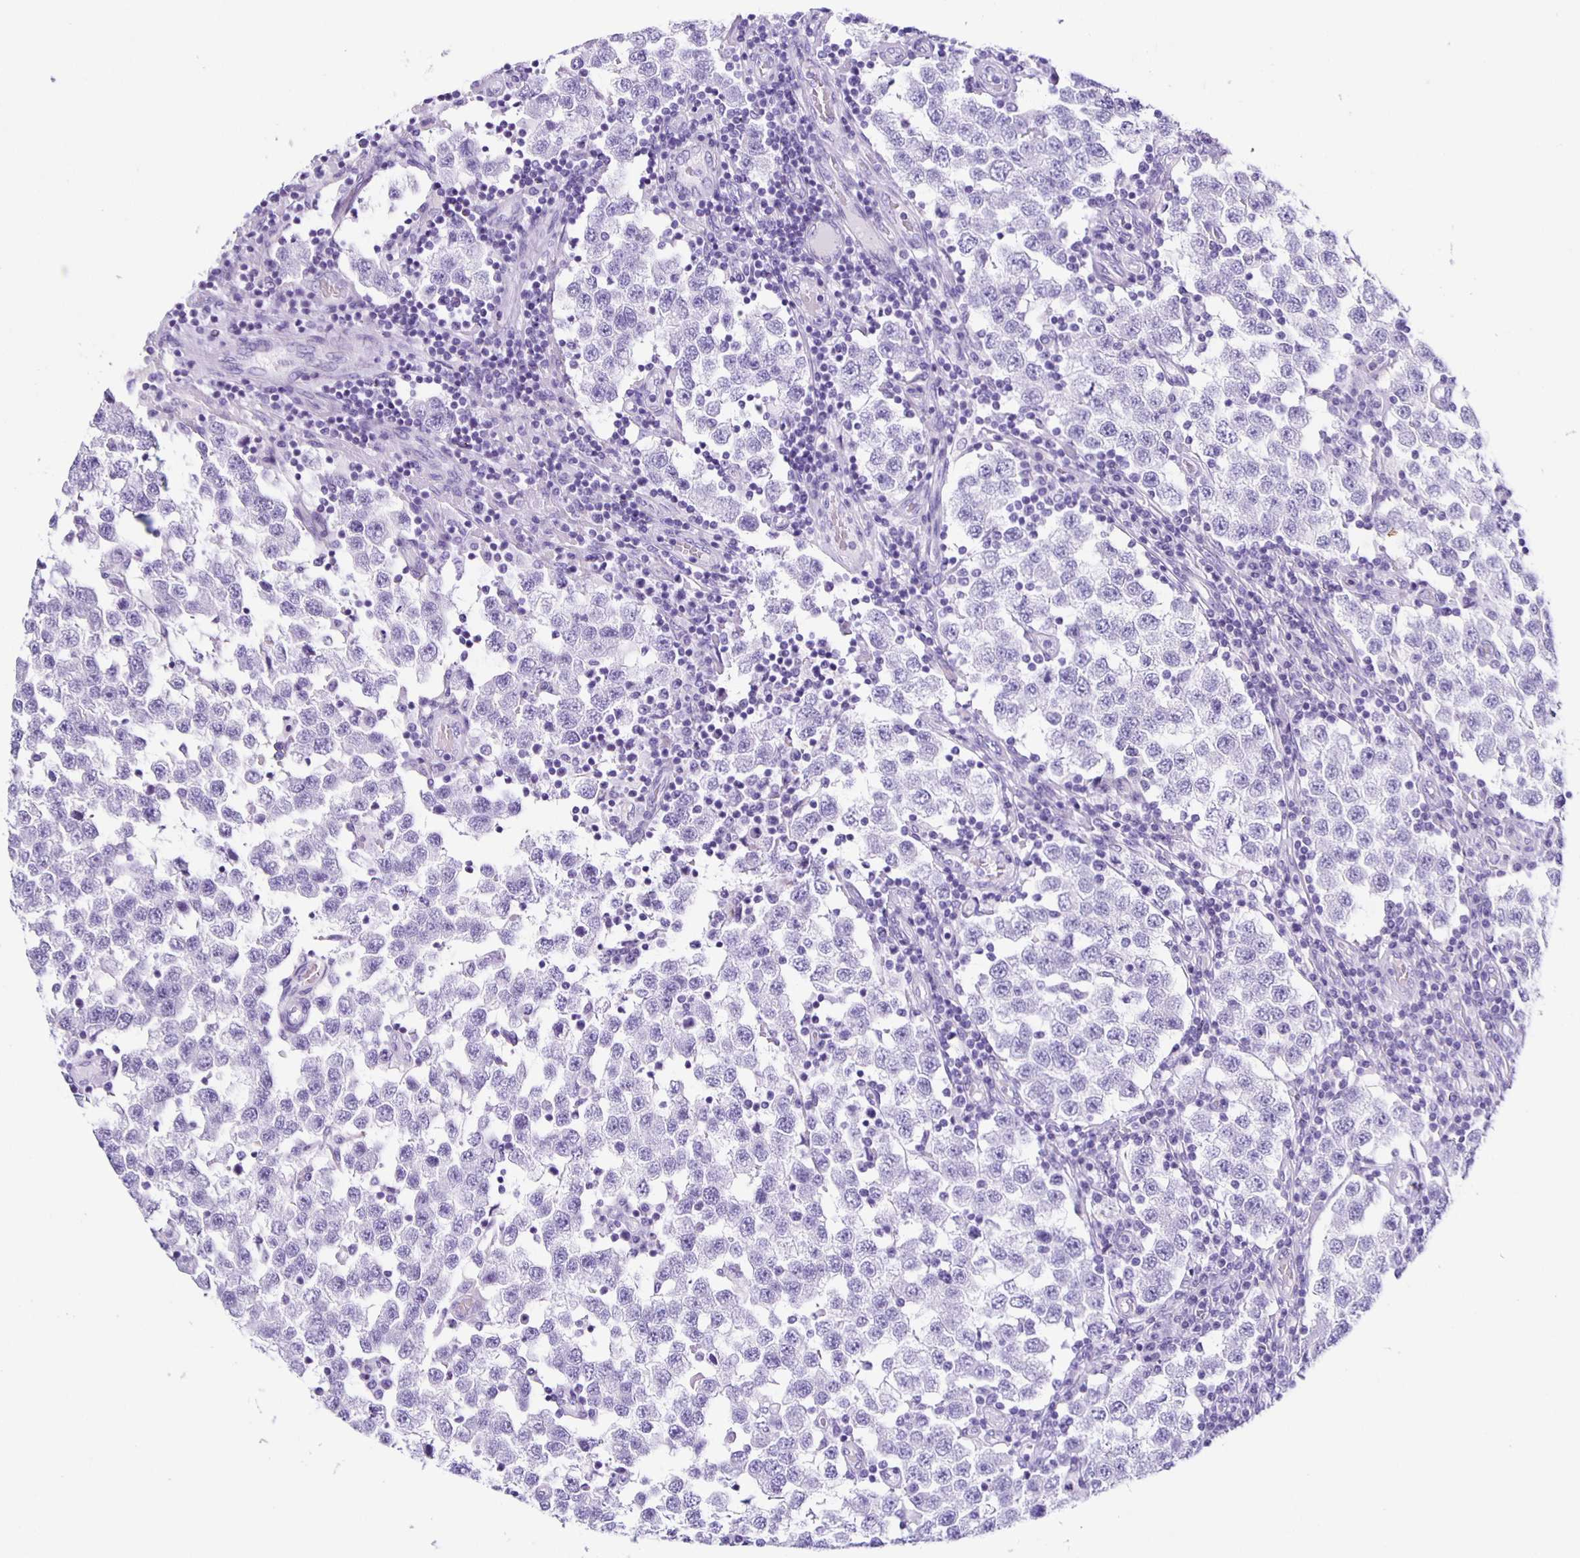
{"staining": {"intensity": "negative", "quantity": "none", "location": "none"}, "tissue": "testis cancer", "cell_type": "Tumor cells", "image_type": "cancer", "snomed": [{"axis": "morphology", "description": "Seminoma, NOS"}, {"axis": "topography", "description": "Testis"}], "caption": "Tumor cells are negative for protein expression in human testis cancer.", "gene": "AQP6", "patient": {"sex": "male", "age": 34}}